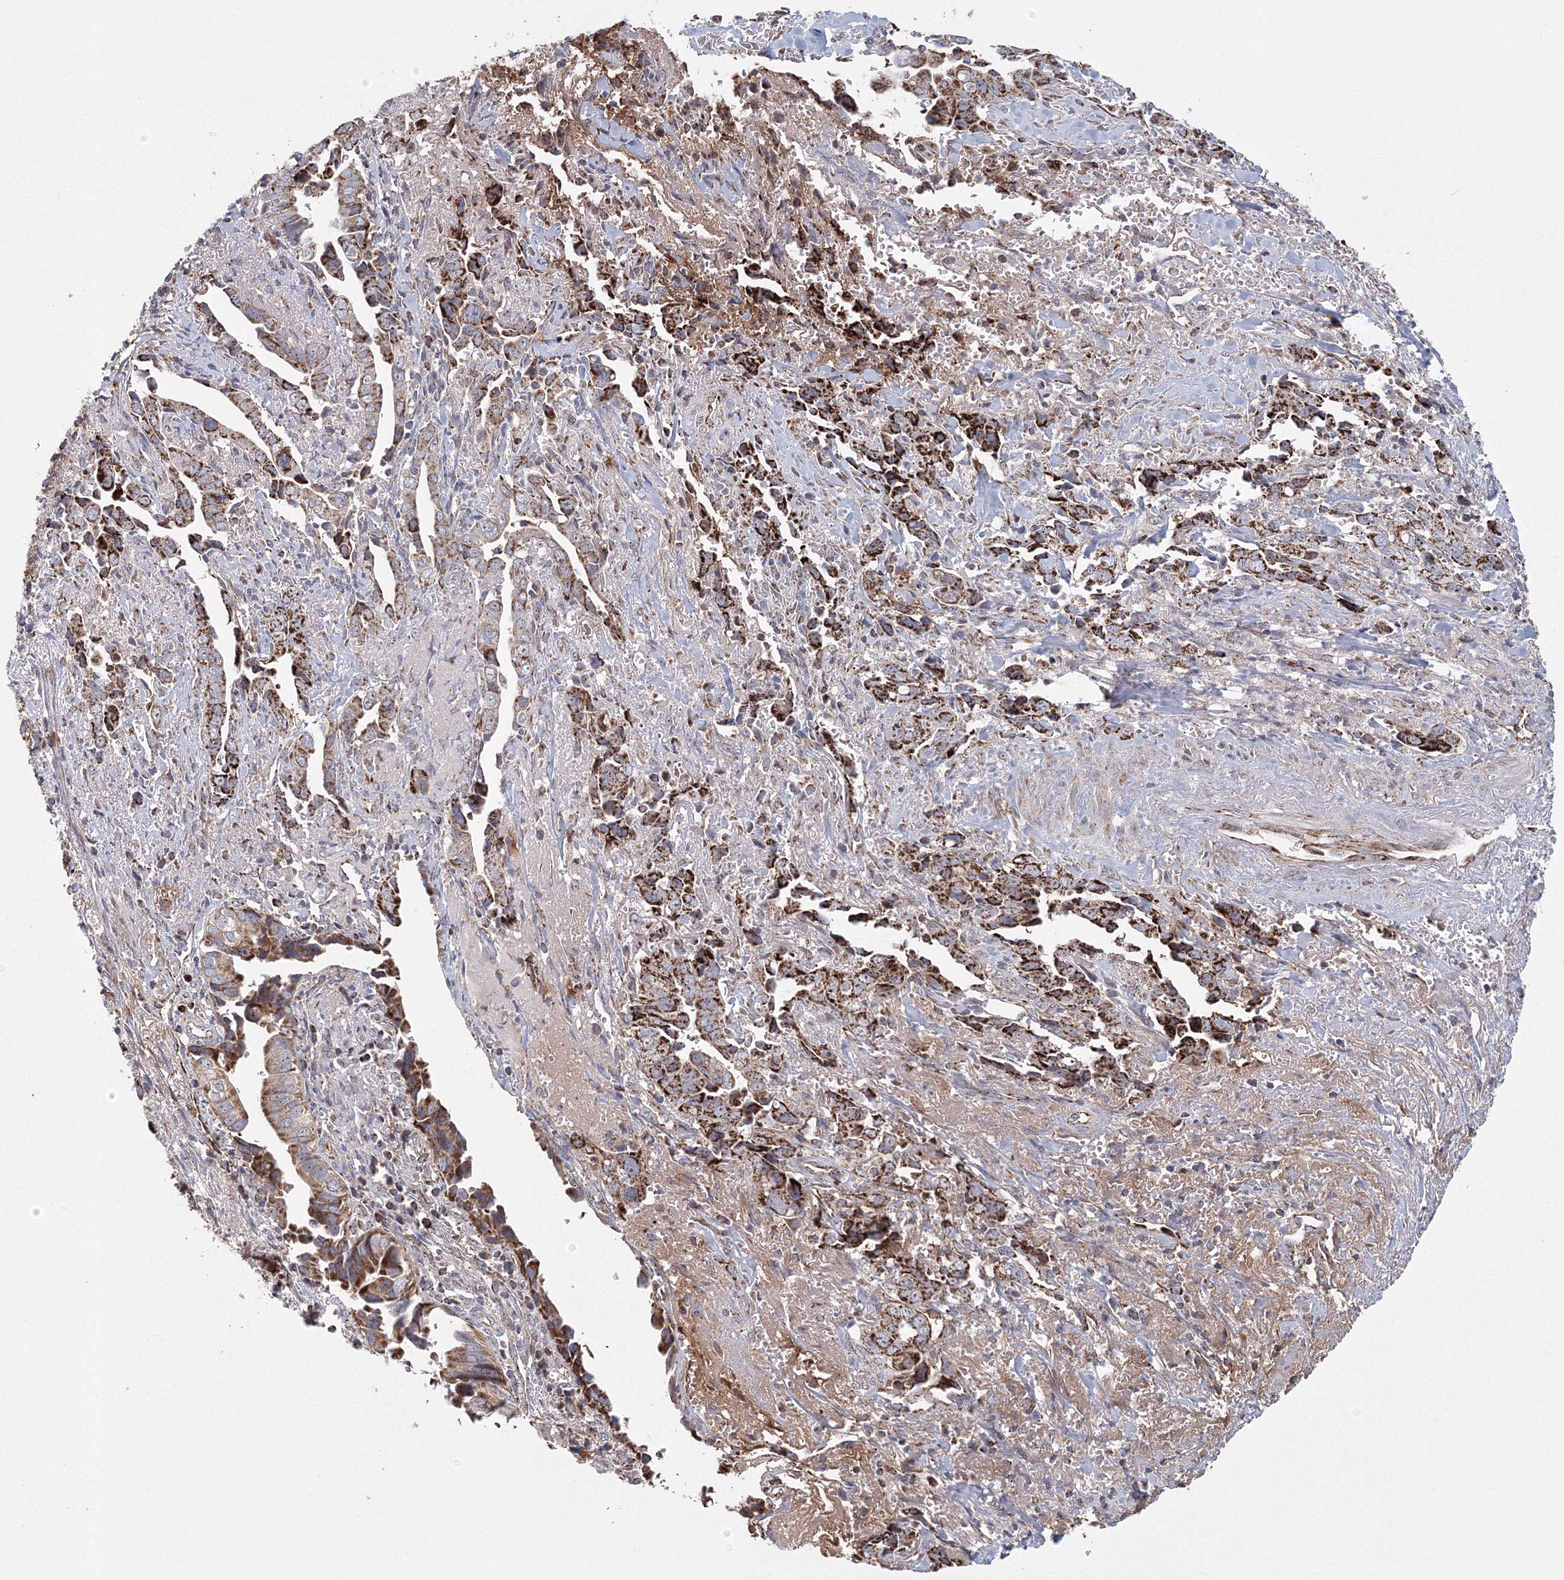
{"staining": {"intensity": "strong", "quantity": "25%-75%", "location": "cytoplasmic/membranous"}, "tissue": "liver cancer", "cell_type": "Tumor cells", "image_type": "cancer", "snomed": [{"axis": "morphology", "description": "Cholangiocarcinoma"}, {"axis": "topography", "description": "Liver"}], "caption": "IHC of human liver cholangiocarcinoma shows high levels of strong cytoplasmic/membranous staining in about 25%-75% of tumor cells. Using DAB (3,3'-diaminobenzidine) (brown) and hematoxylin (blue) stains, captured at high magnification using brightfield microscopy.", "gene": "GRPEL1", "patient": {"sex": "female", "age": 79}}